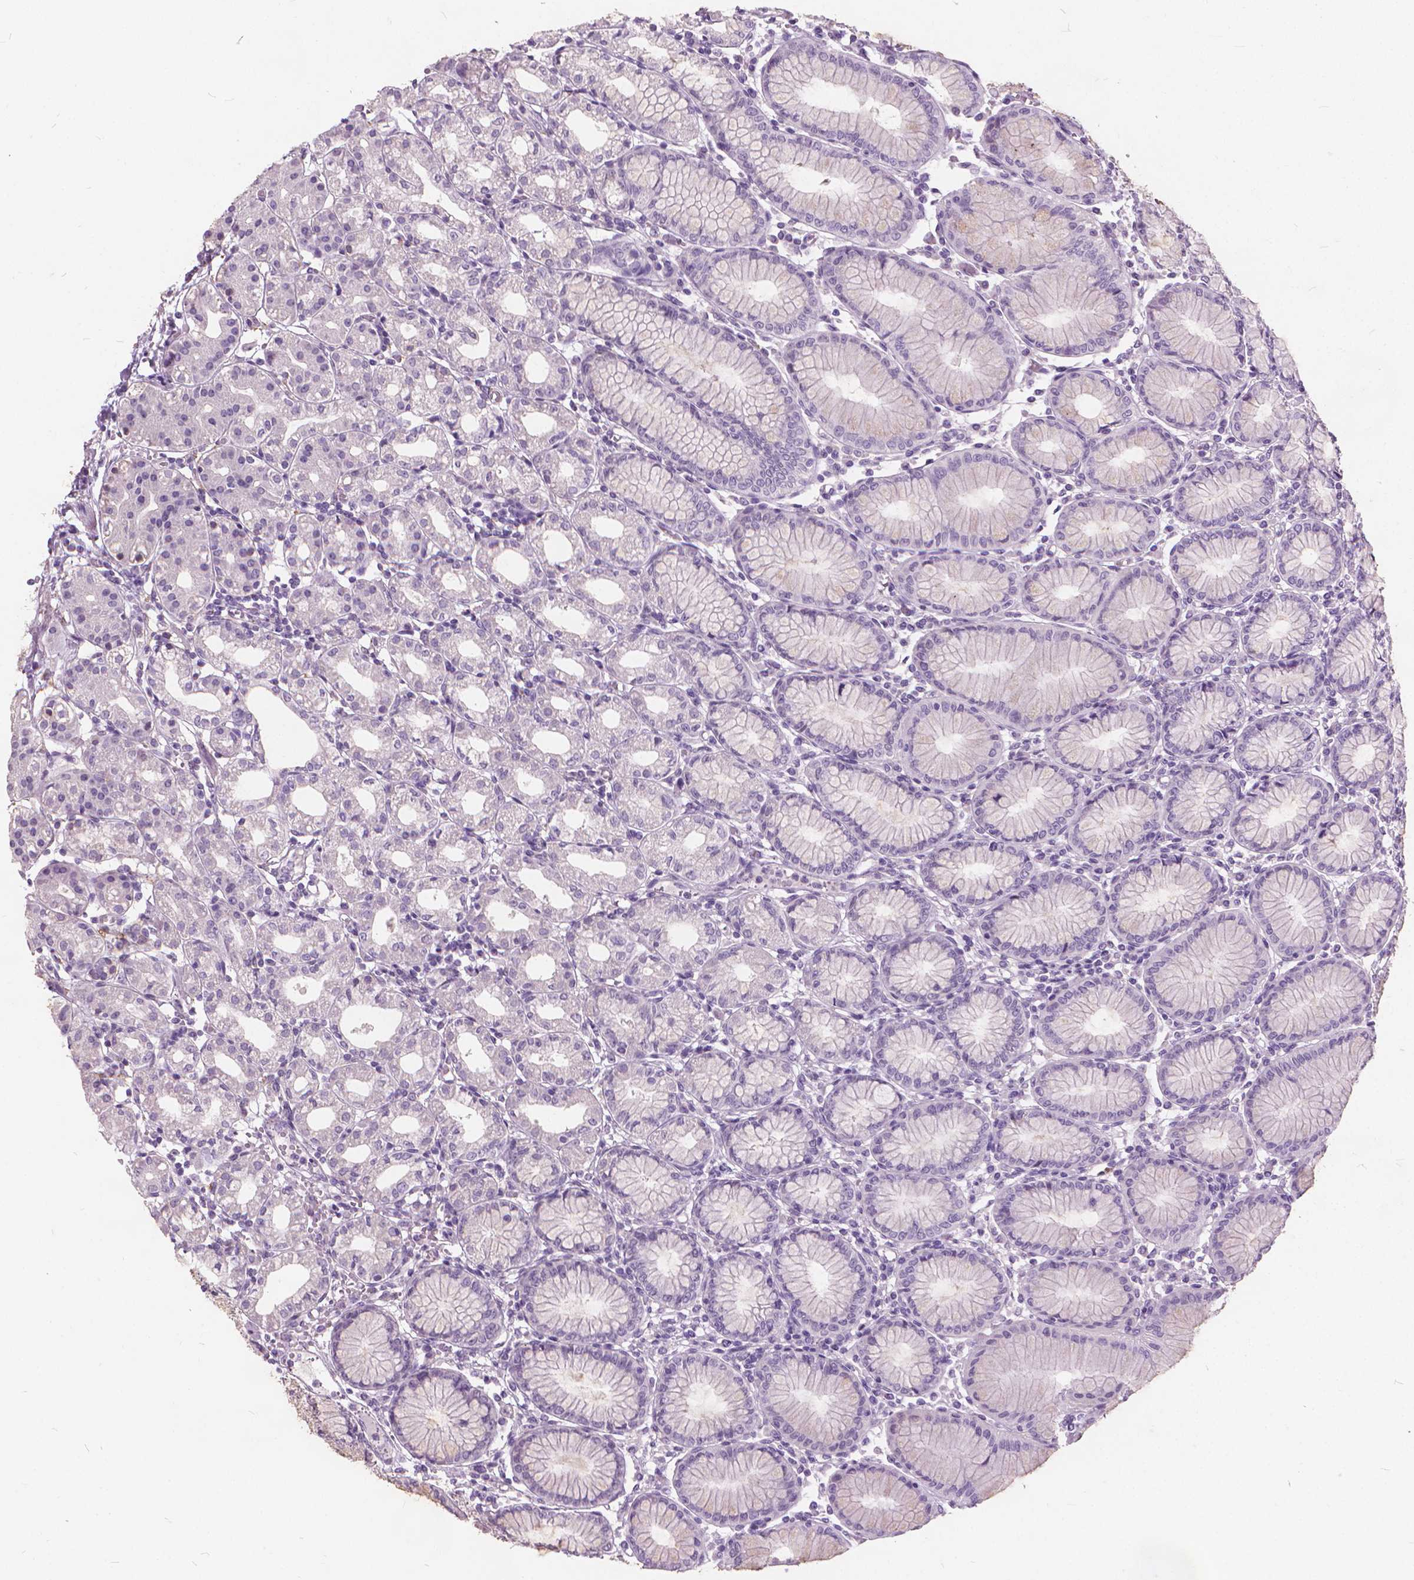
{"staining": {"intensity": "negative", "quantity": "none", "location": "none"}, "tissue": "stomach", "cell_type": "Glandular cells", "image_type": "normal", "snomed": [{"axis": "morphology", "description": "Normal tissue, NOS"}, {"axis": "topography", "description": "Skeletal muscle"}, {"axis": "topography", "description": "Stomach"}], "caption": "An immunohistochemistry (IHC) histopathology image of benign stomach is shown. There is no staining in glandular cells of stomach. (DAB (3,3'-diaminobenzidine) immunohistochemistry, high magnification).", "gene": "DNM1", "patient": {"sex": "female", "age": 57}}